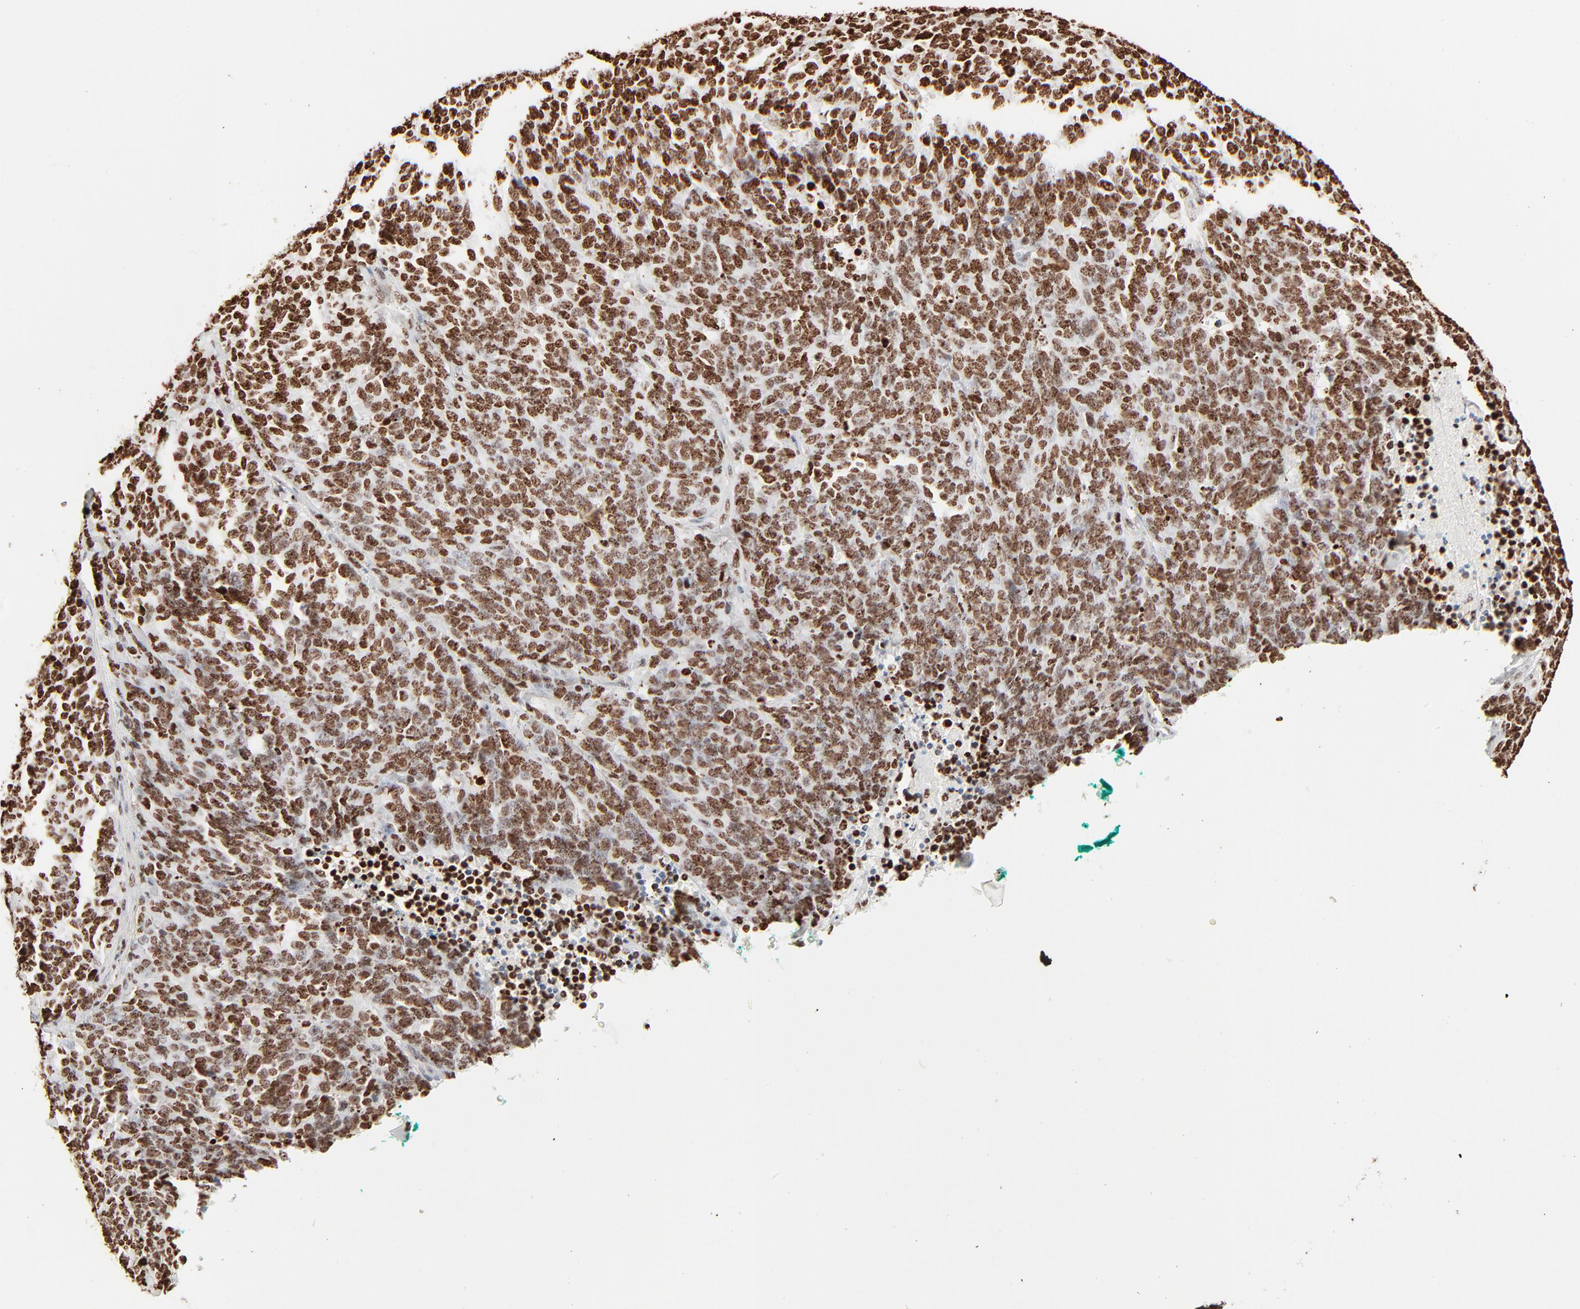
{"staining": {"intensity": "moderate", "quantity": ">75%", "location": "nuclear"}, "tissue": "lung cancer", "cell_type": "Tumor cells", "image_type": "cancer", "snomed": [{"axis": "morphology", "description": "Neoplasm, malignant, NOS"}, {"axis": "topography", "description": "Lung"}], "caption": "Moderate nuclear protein staining is appreciated in approximately >75% of tumor cells in lung neoplasm (malignant).", "gene": "HMGB2", "patient": {"sex": "female", "age": 58}}